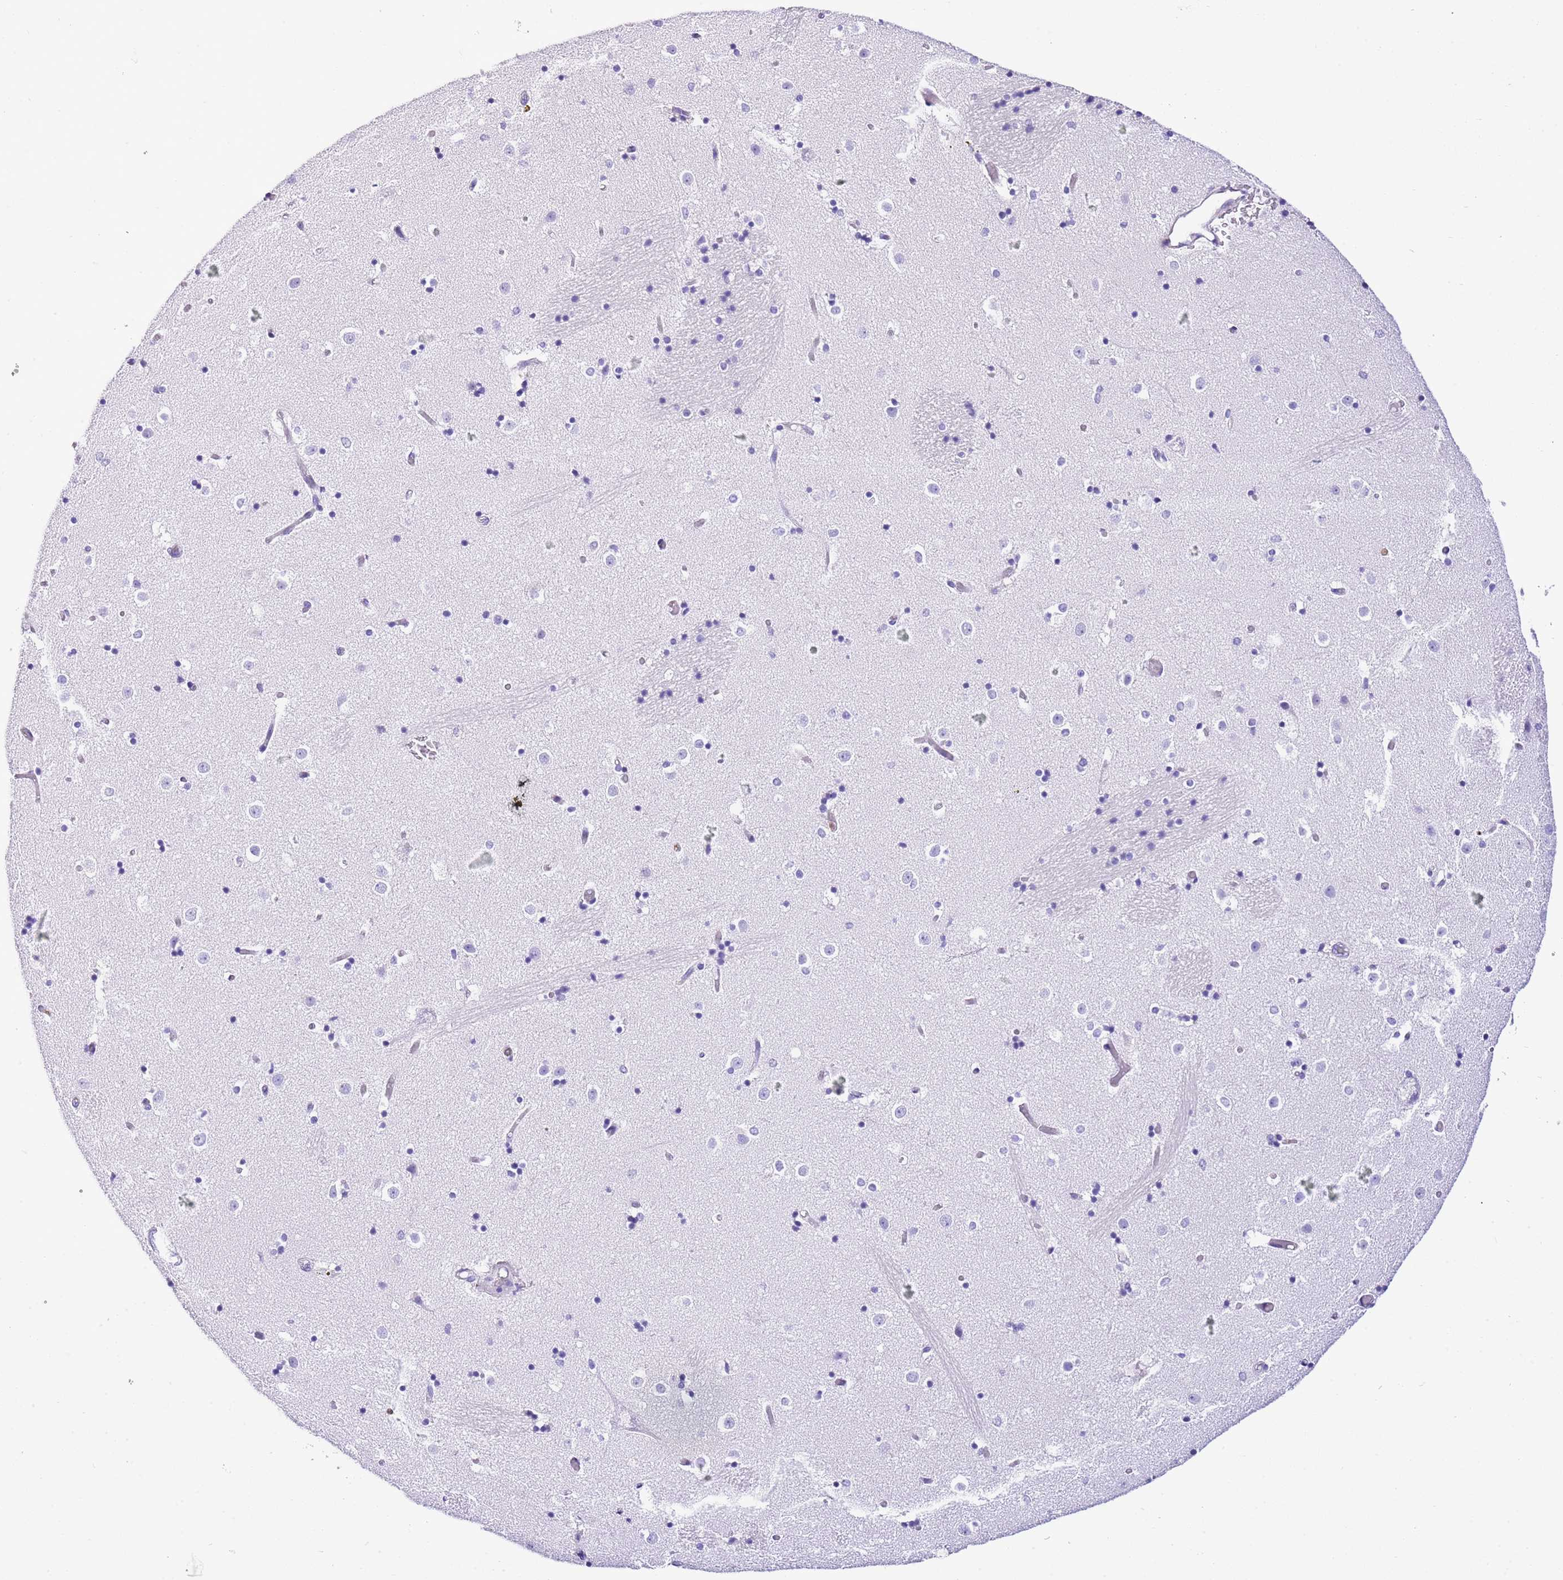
{"staining": {"intensity": "negative", "quantity": "none", "location": "none"}, "tissue": "caudate", "cell_type": "Glial cells", "image_type": "normal", "snomed": [{"axis": "morphology", "description": "Normal tissue, NOS"}, {"axis": "topography", "description": "Lateral ventricle wall"}], "caption": "Glial cells are negative for brown protein staining in benign caudate. (Brightfield microscopy of DAB immunohistochemistry (IHC) at high magnification).", "gene": "CNN2", "patient": {"sex": "female", "age": 52}}